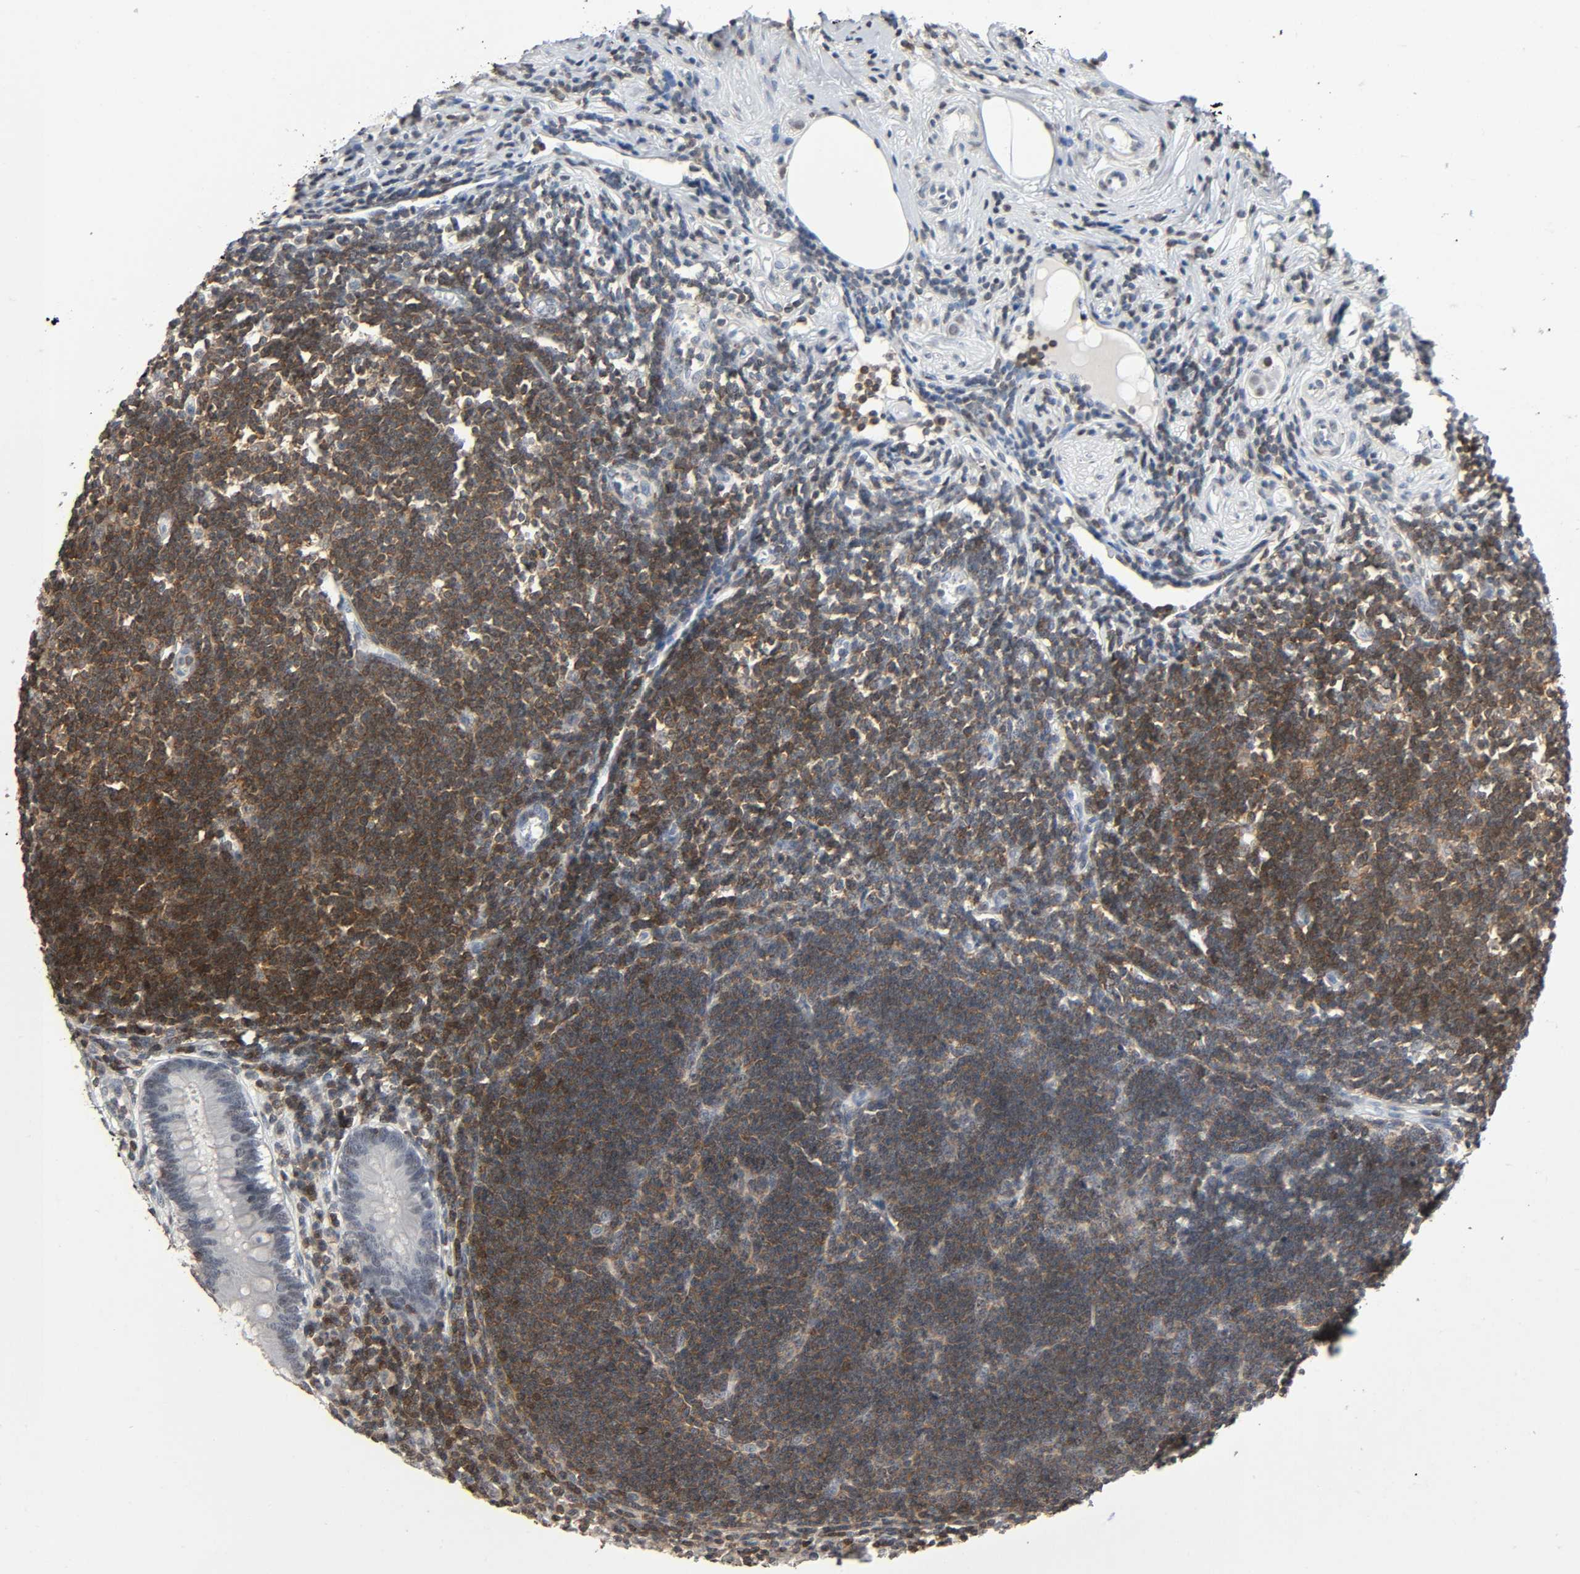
{"staining": {"intensity": "negative", "quantity": "none", "location": "none"}, "tissue": "appendix", "cell_type": "Glandular cells", "image_type": "normal", "snomed": [{"axis": "morphology", "description": "Normal tissue, NOS"}, {"axis": "topography", "description": "Appendix"}], "caption": "Appendix stained for a protein using immunohistochemistry shows no positivity glandular cells.", "gene": "STK4", "patient": {"sex": "female", "age": 50}}